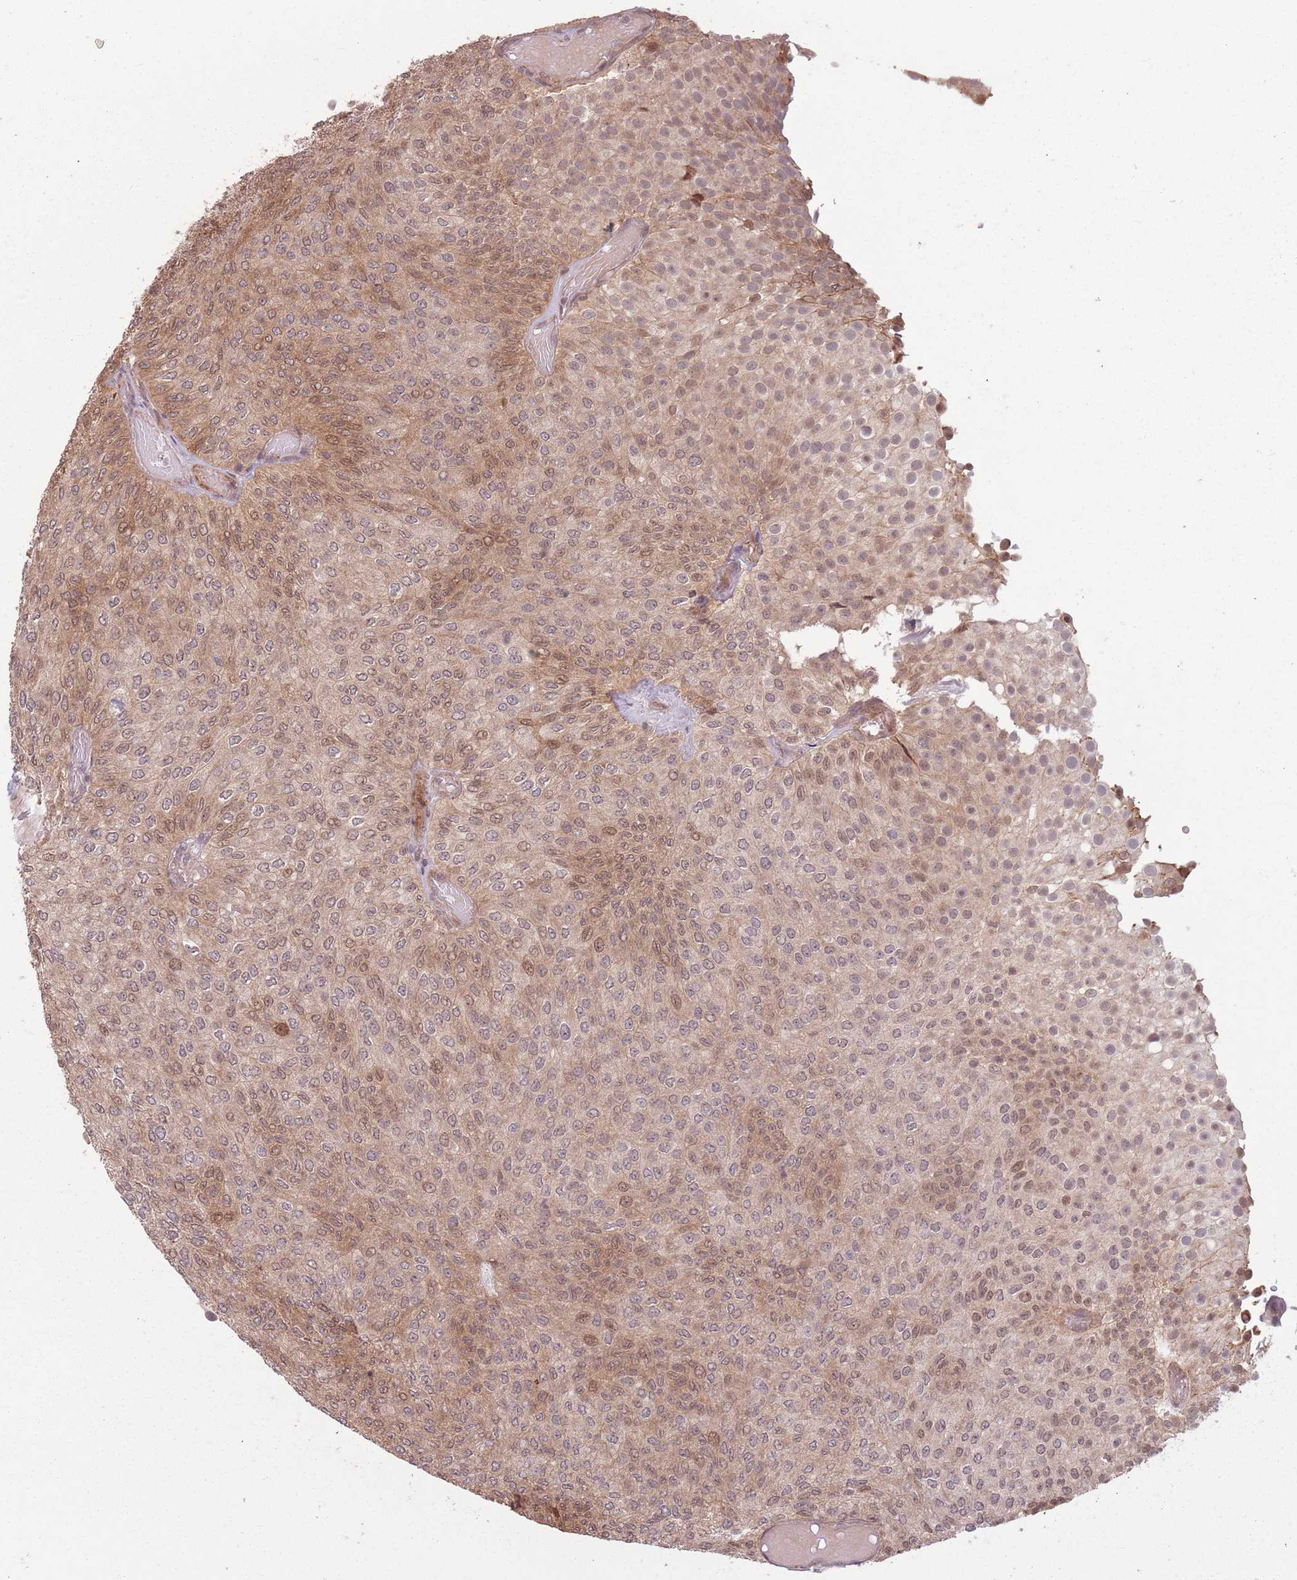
{"staining": {"intensity": "moderate", "quantity": ">75%", "location": "cytoplasmic/membranous,nuclear"}, "tissue": "urothelial cancer", "cell_type": "Tumor cells", "image_type": "cancer", "snomed": [{"axis": "morphology", "description": "Urothelial carcinoma, Low grade"}, {"axis": "topography", "description": "Urinary bladder"}], "caption": "Brown immunohistochemical staining in urothelial cancer demonstrates moderate cytoplasmic/membranous and nuclear staining in about >75% of tumor cells.", "gene": "CCDC154", "patient": {"sex": "male", "age": 78}}